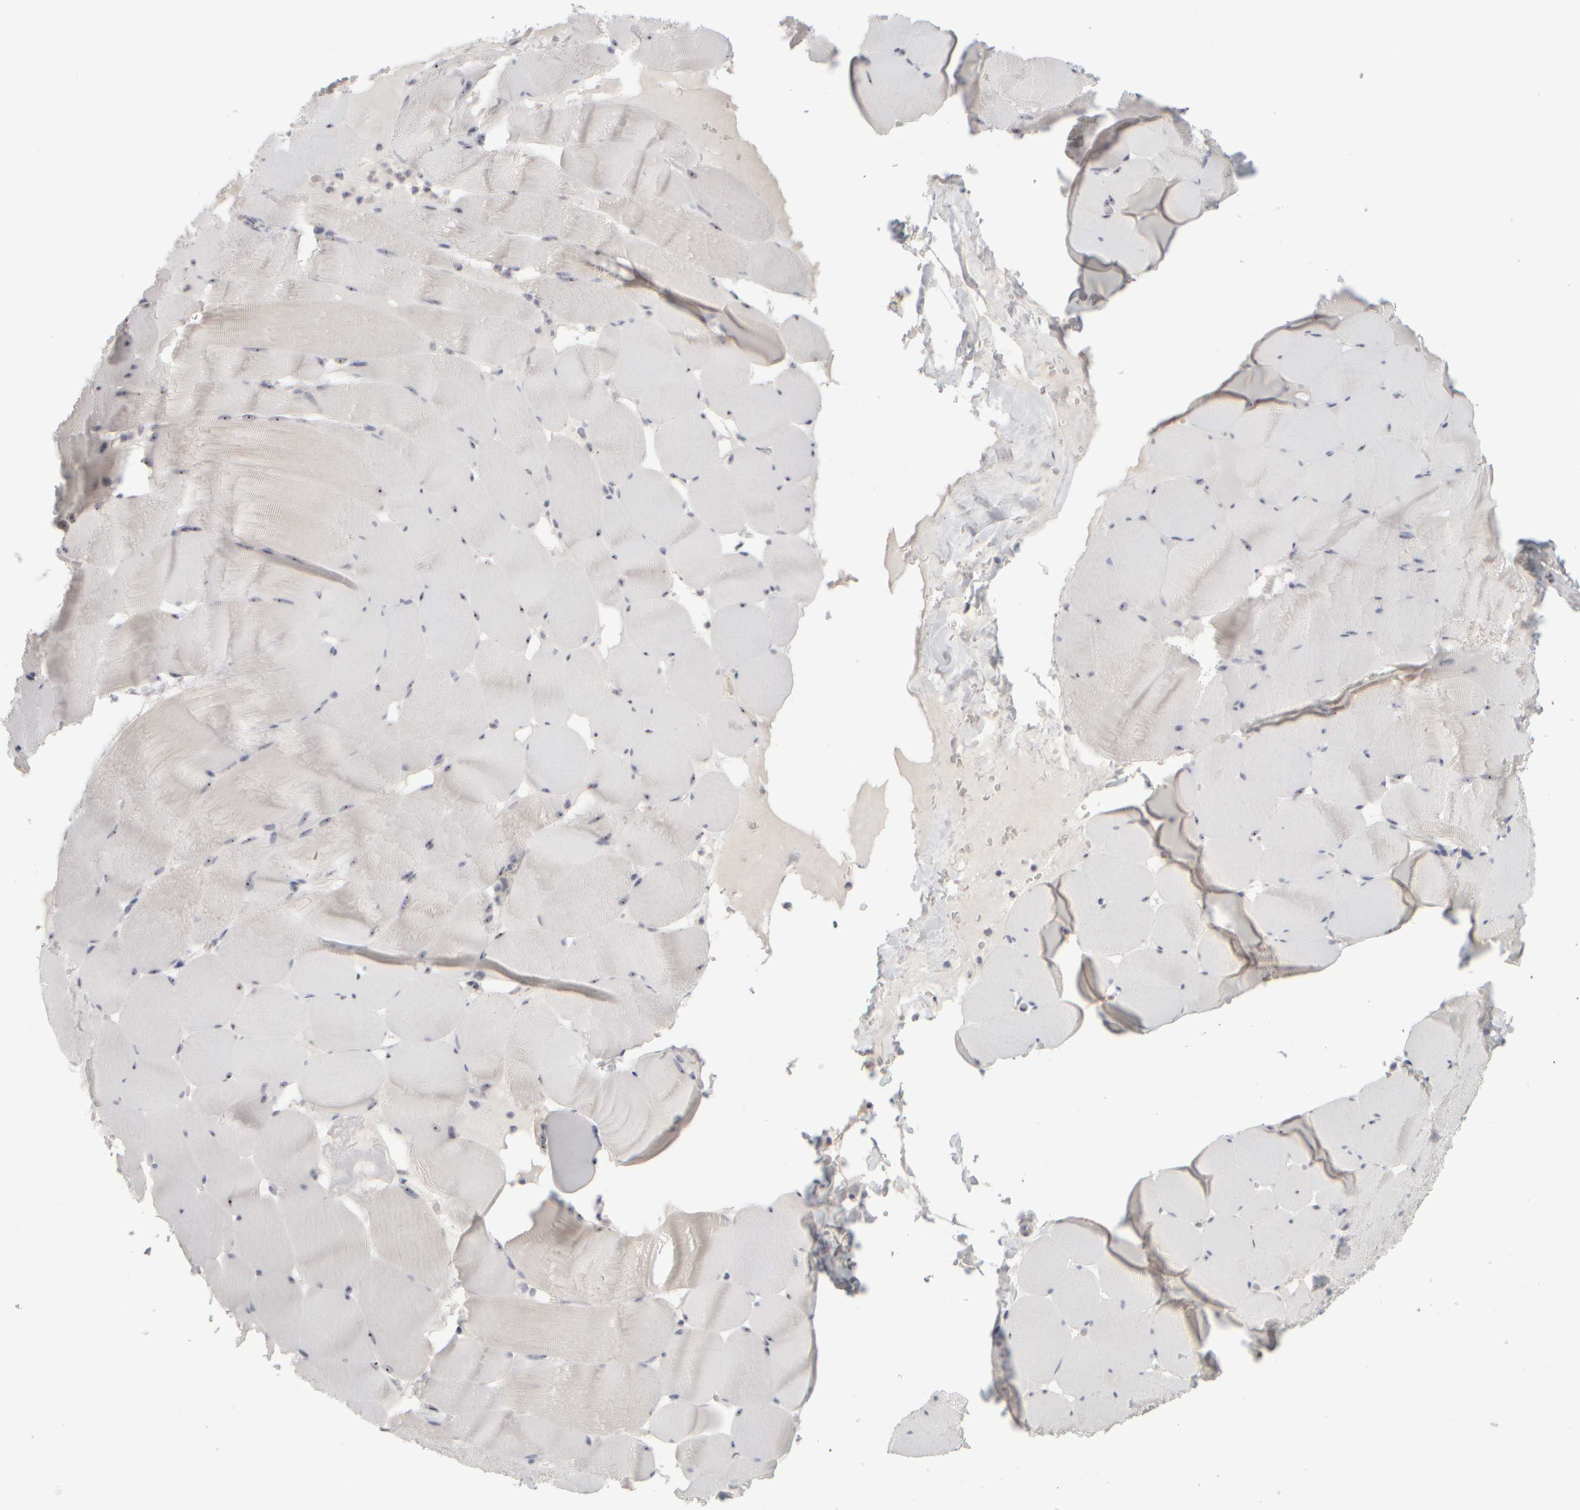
{"staining": {"intensity": "moderate", "quantity": "25%-75%", "location": "nuclear"}, "tissue": "skeletal muscle", "cell_type": "Myocytes", "image_type": "normal", "snomed": [{"axis": "morphology", "description": "Normal tissue, NOS"}, {"axis": "topography", "description": "Skeletal muscle"}], "caption": "Moderate nuclear protein expression is seen in about 25%-75% of myocytes in skeletal muscle. Nuclei are stained in blue.", "gene": "DCXR", "patient": {"sex": "male", "age": 62}}